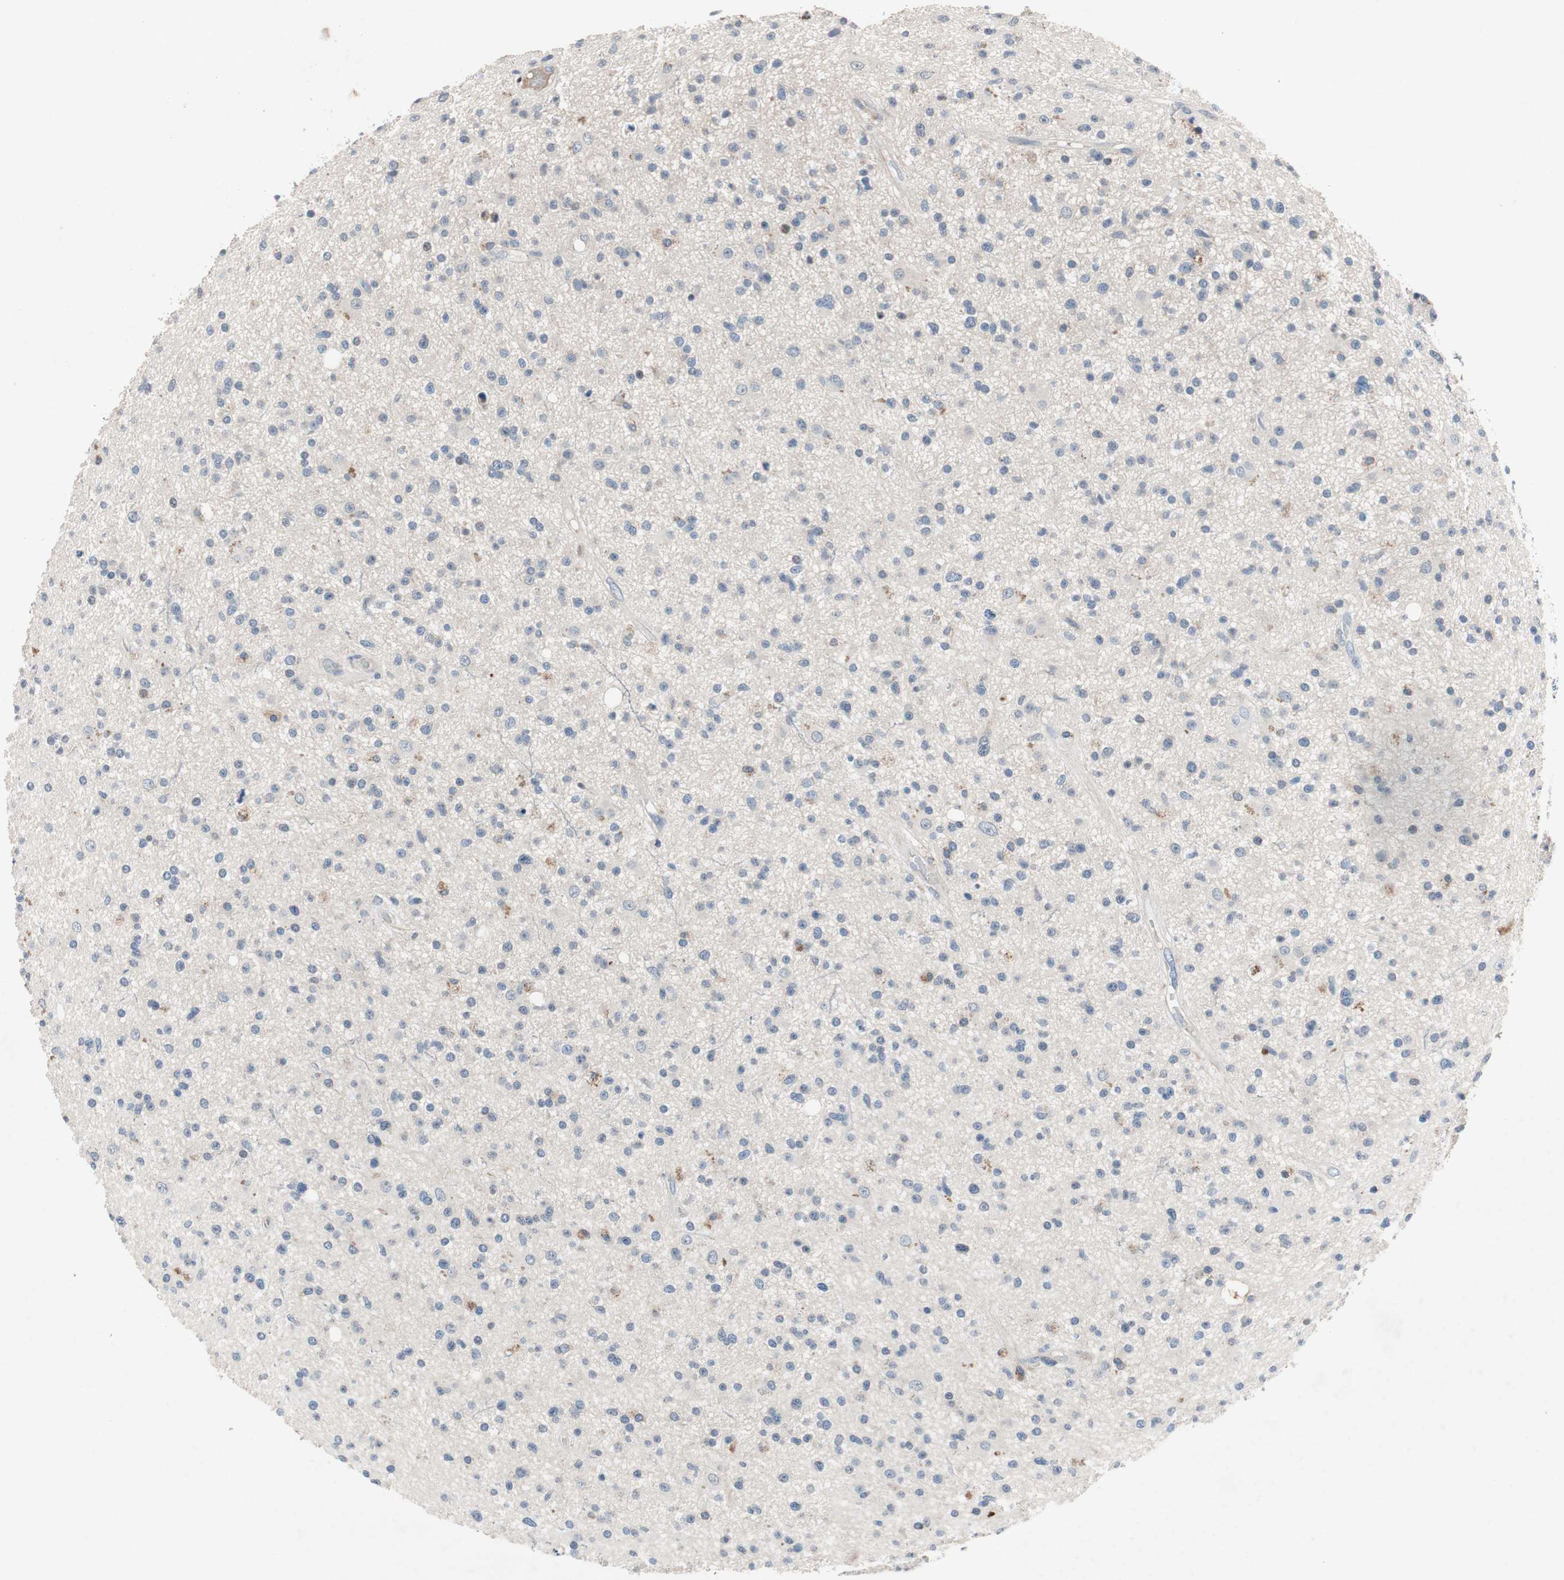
{"staining": {"intensity": "negative", "quantity": "none", "location": "none"}, "tissue": "glioma", "cell_type": "Tumor cells", "image_type": "cancer", "snomed": [{"axis": "morphology", "description": "Glioma, malignant, High grade"}, {"axis": "topography", "description": "Brain"}], "caption": "A micrograph of human malignant glioma (high-grade) is negative for staining in tumor cells.", "gene": "MUTYH", "patient": {"sex": "male", "age": 33}}